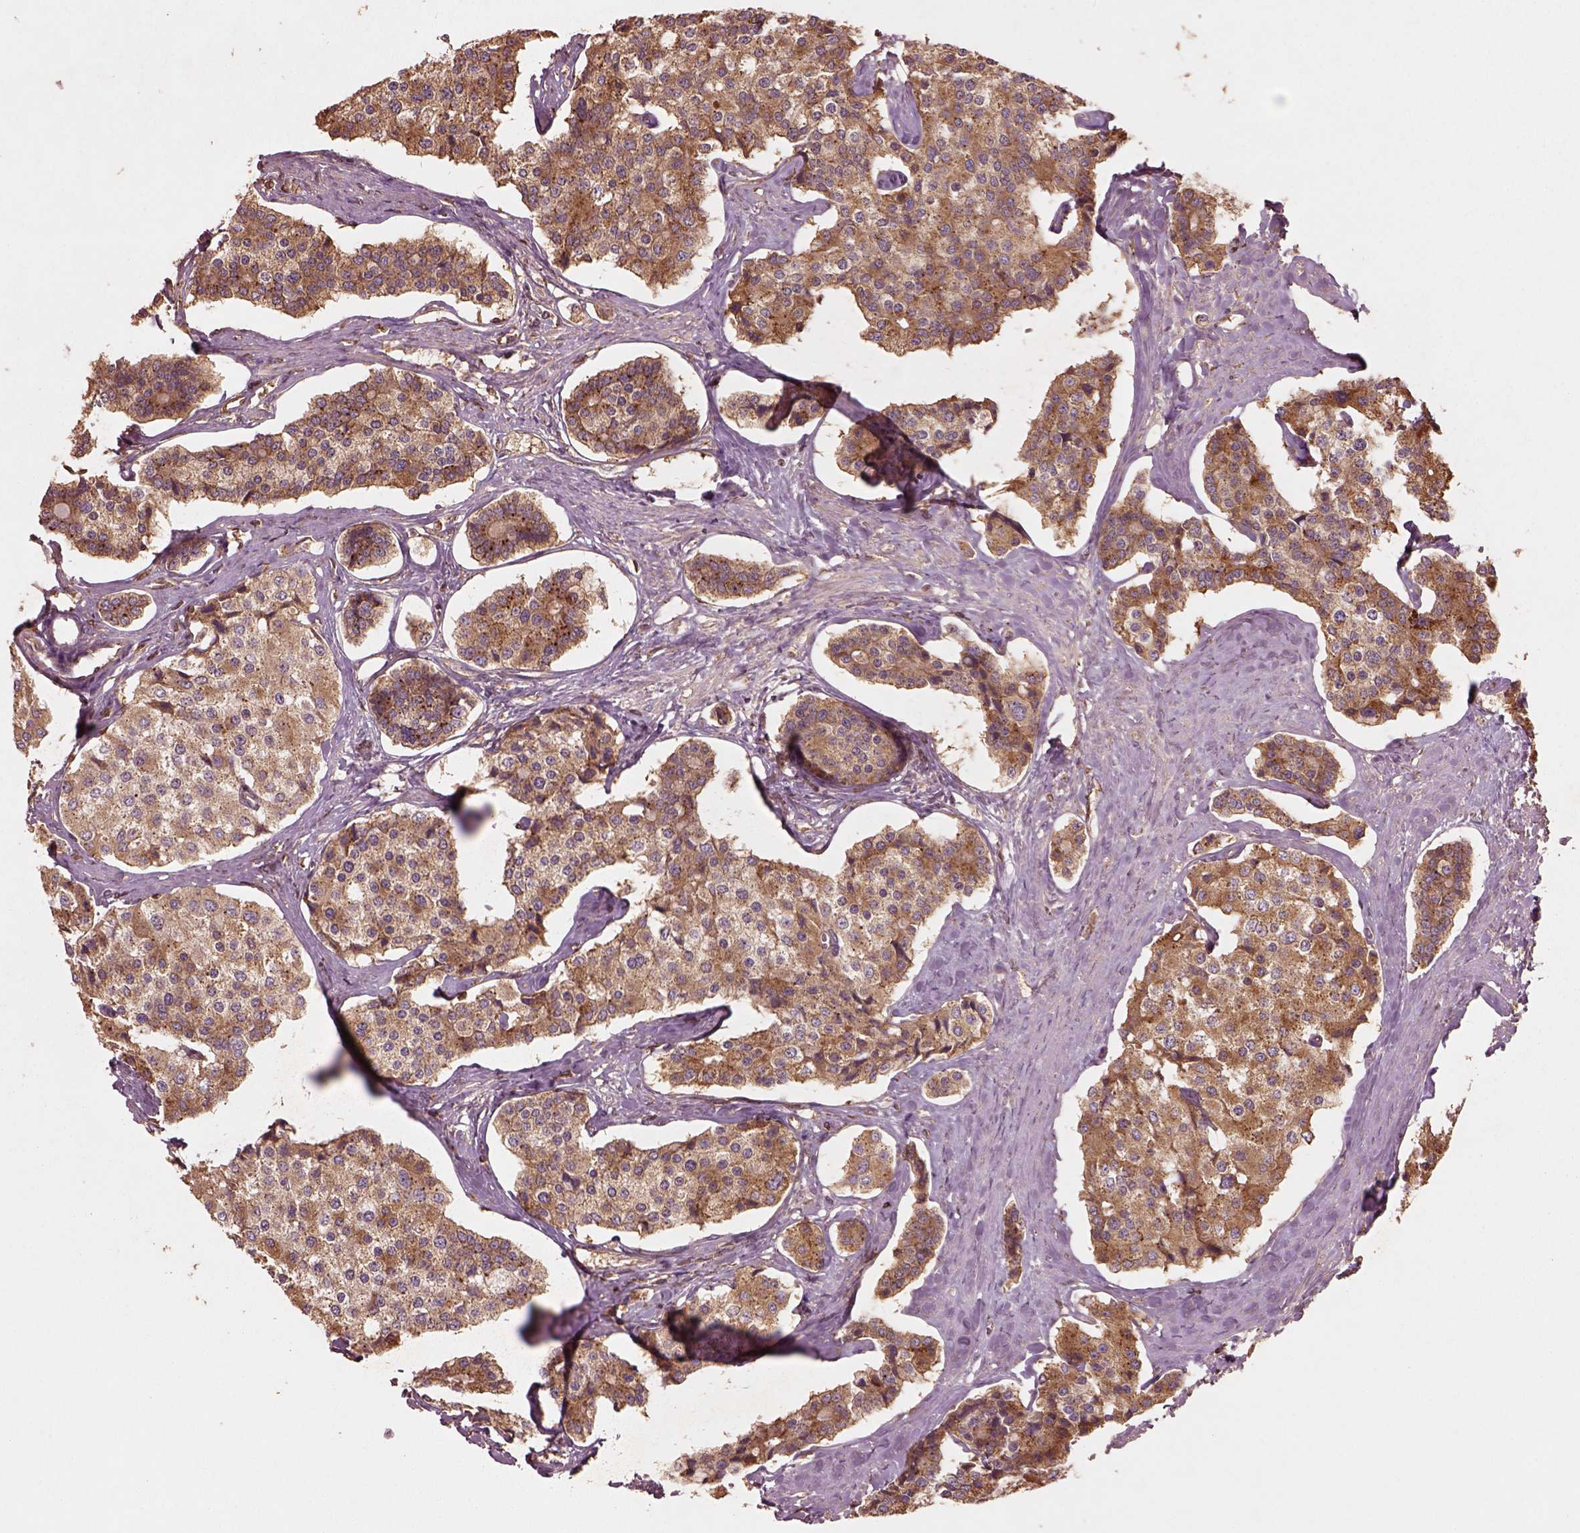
{"staining": {"intensity": "strong", "quantity": "25%-75%", "location": "cytoplasmic/membranous"}, "tissue": "carcinoid", "cell_type": "Tumor cells", "image_type": "cancer", "snomed": [{"axis": "morphology", "description": "Carcinoid, malignant, NOS"}, {"axis": "topography", "description": "Small intestine"}], "caption": "Strong cytoplasmic/membranous protein expression is appreciated in approximately 25%-75% of tumor cells in carcinoid (malignant). (DAB (3,3'-diaminobenzidine) = brown stain, brightfield microscopy at high magnification).", "gene": "TRADD", "patient": {"sex": "female", "age": 65}}